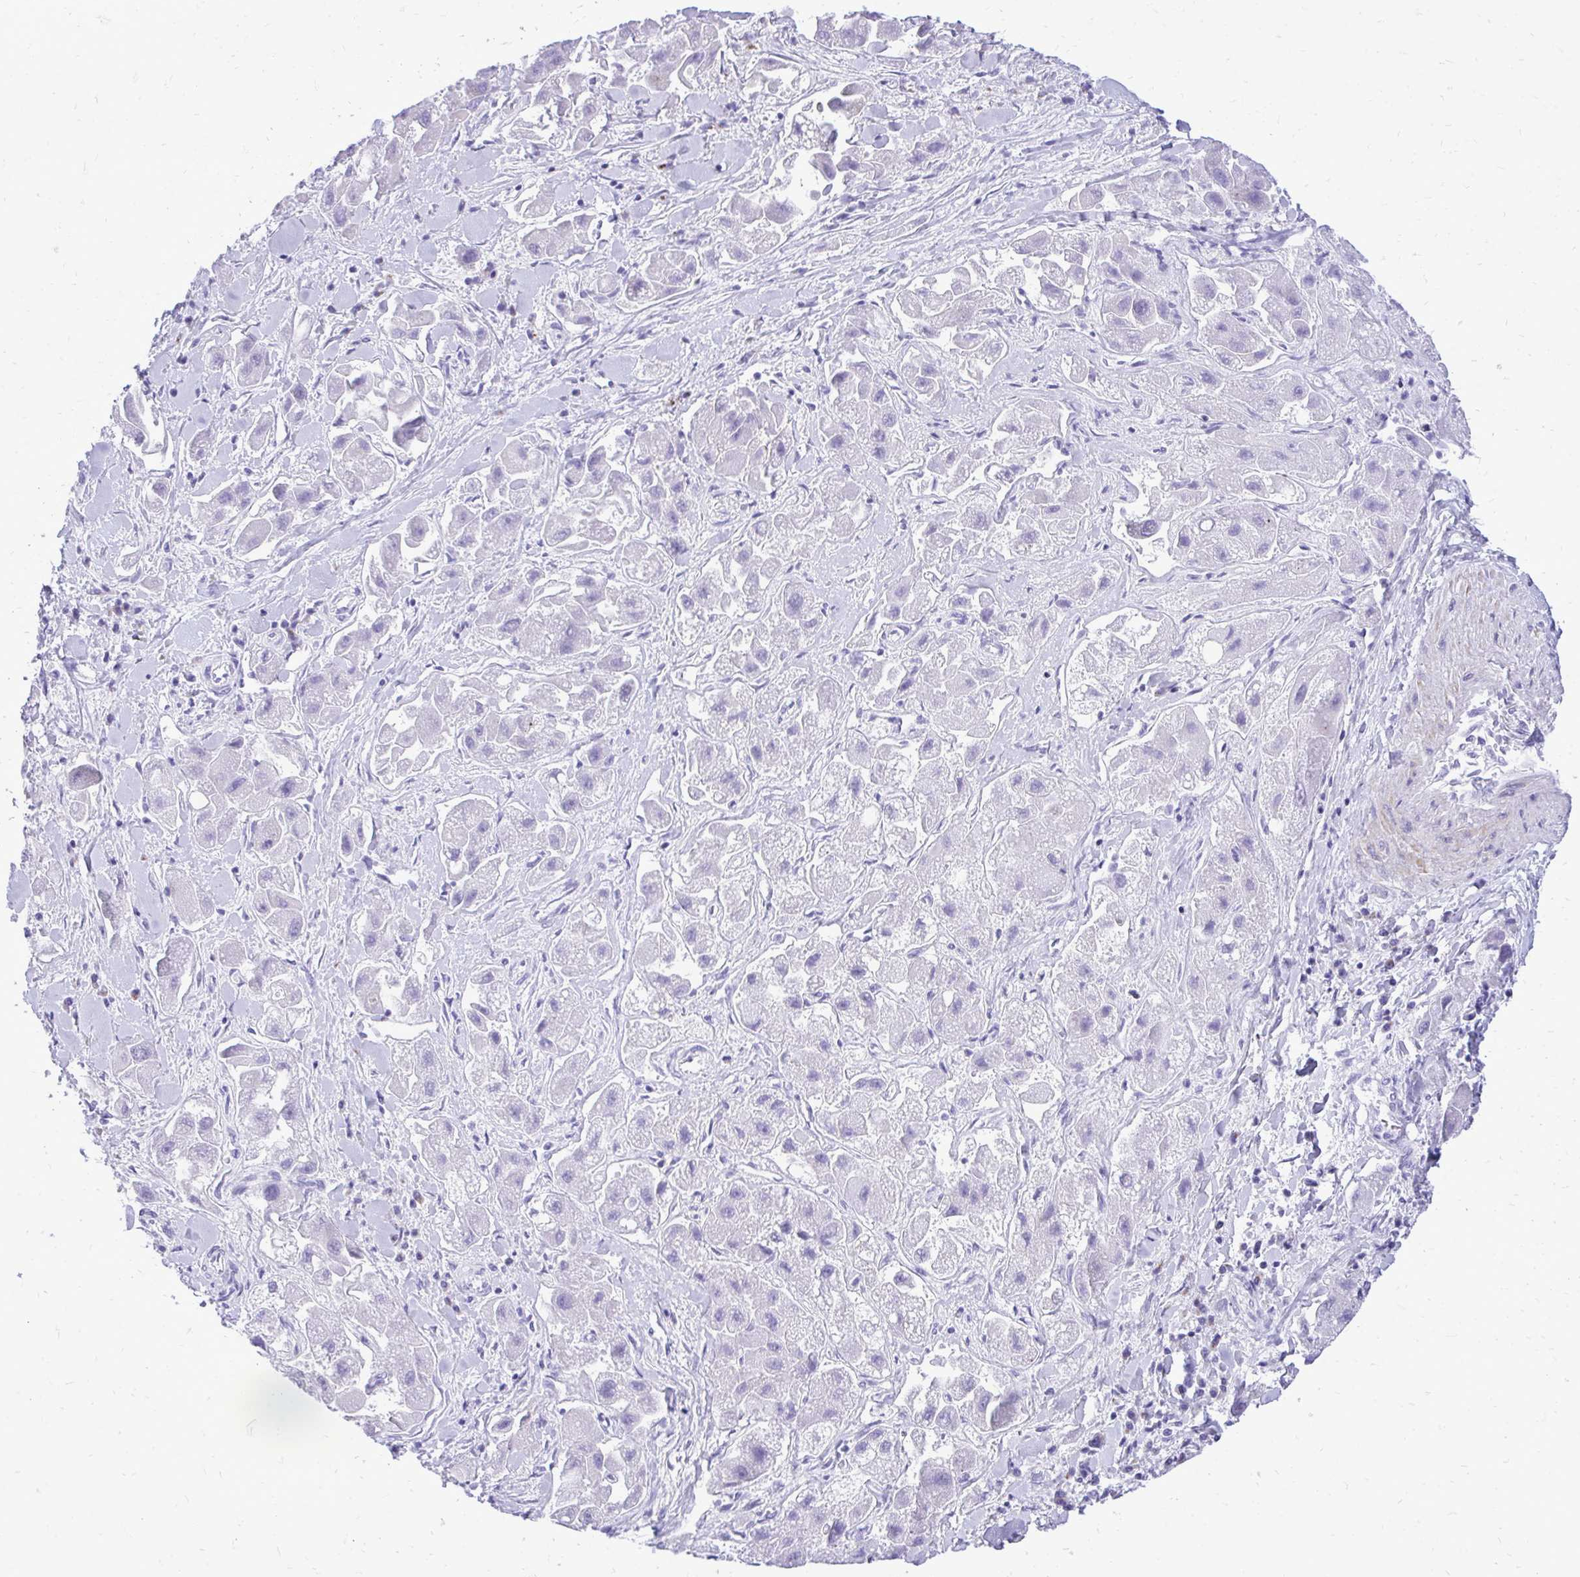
{"staining": {"intensity": "negative", "quantity": "none", "location": "none"}, "tissue": "liver cancer", "cell_type": "Tumor cells", "image_type": "cancer", "snomed": [{"axis": "morphology", "description": "Carcinoma, Hepatocellular, NOS"}, {"axis": "topography", "description": "Liver"}], "caption": "A high-resolution image shows immunohistochemistry (IHC) staining of hepatocellular carcinoma (liver), which displays no significant expression in tumor cells.", "gene": "ANKDD1B", "patient": {"sex": "male", "age": 24}}